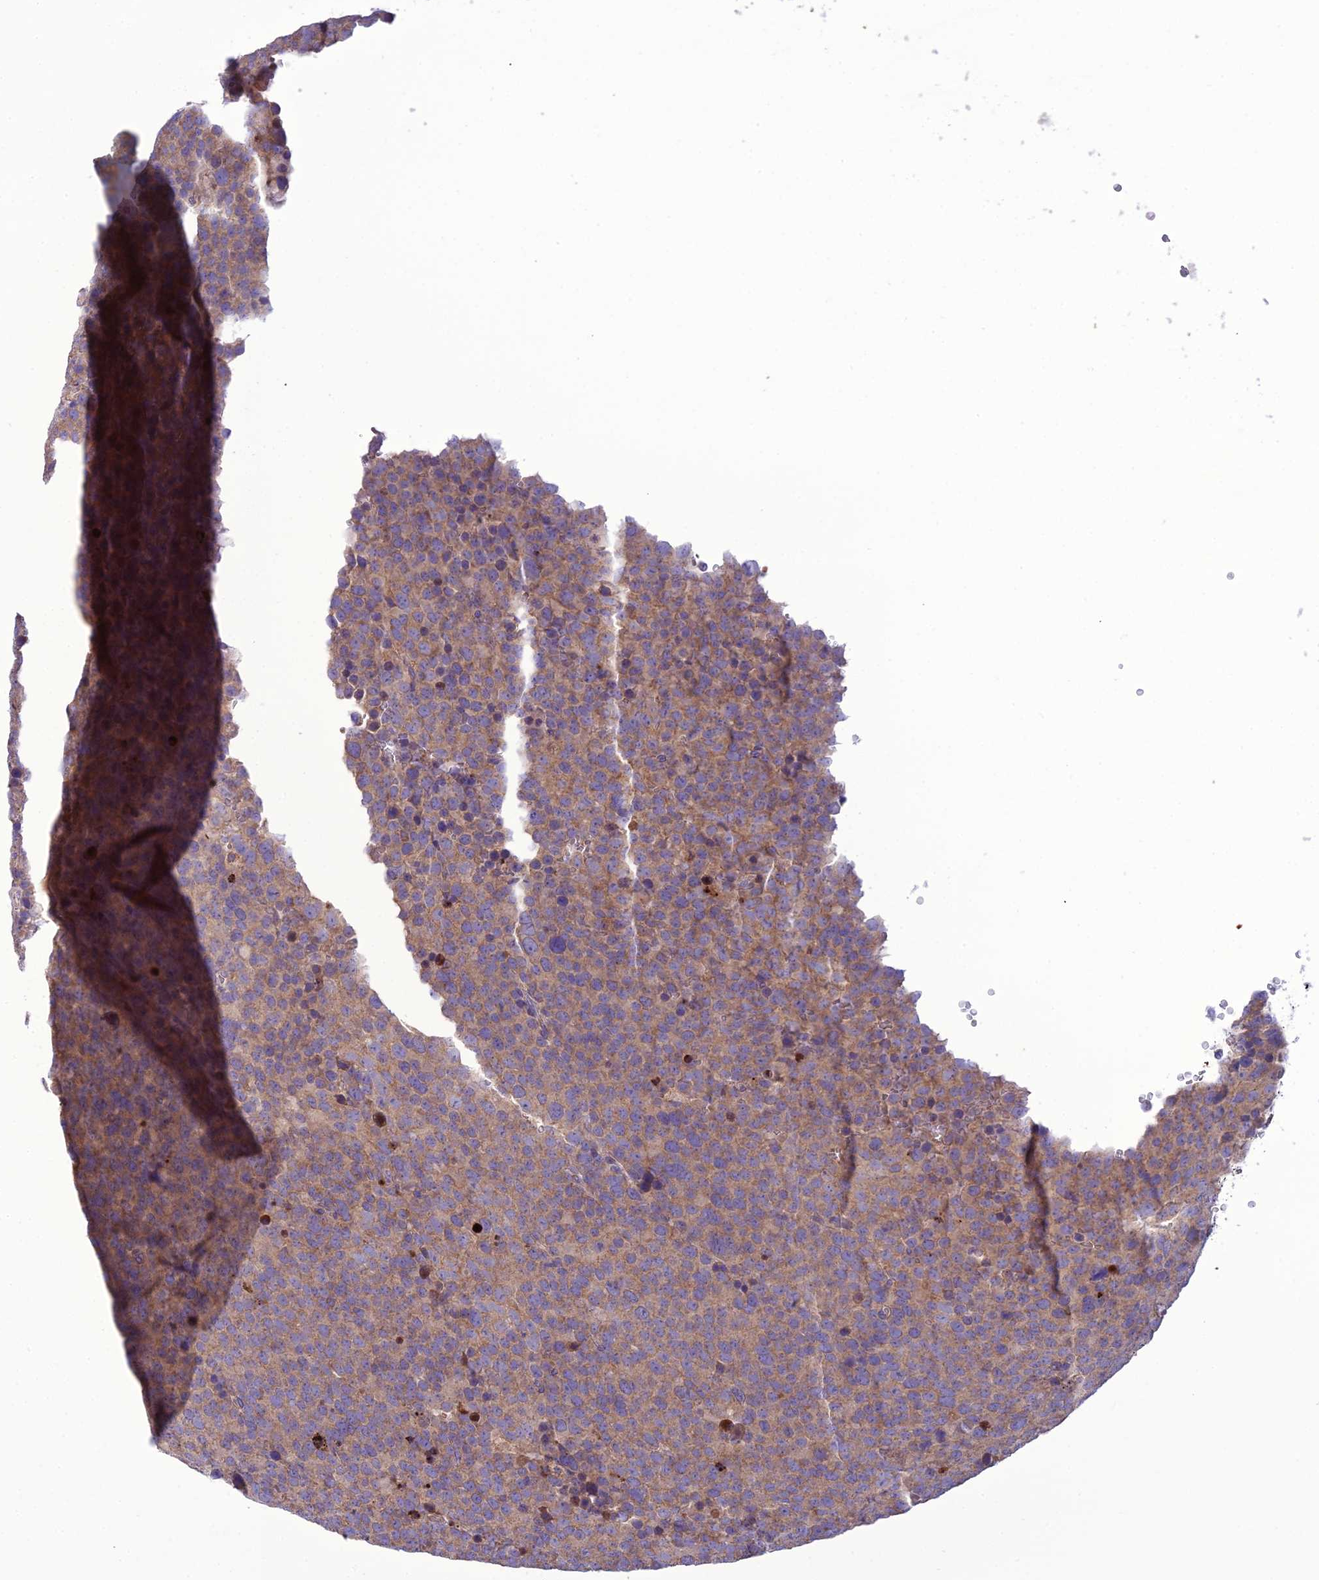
{"staining": {"intensity": "moderate", "quantity": ">75%", "location": "cytoplasmic/membranous"}, "tissue": "testis cancer", "cell_type": "Tumor cells", "image_type": "cancer", "snomed": [{"axis": "morphology", "description": "Seminoma, NOS"}, {"axis": "topography", "description": "Testis"}], "caption": "A brown stain highlights moderate cytoplasmic/membranous positivity of a protein in testis cancer (seminoma) tumor cells.", "gene": "TBC1D24", "patient": {"sex": "male", "age": 71}}